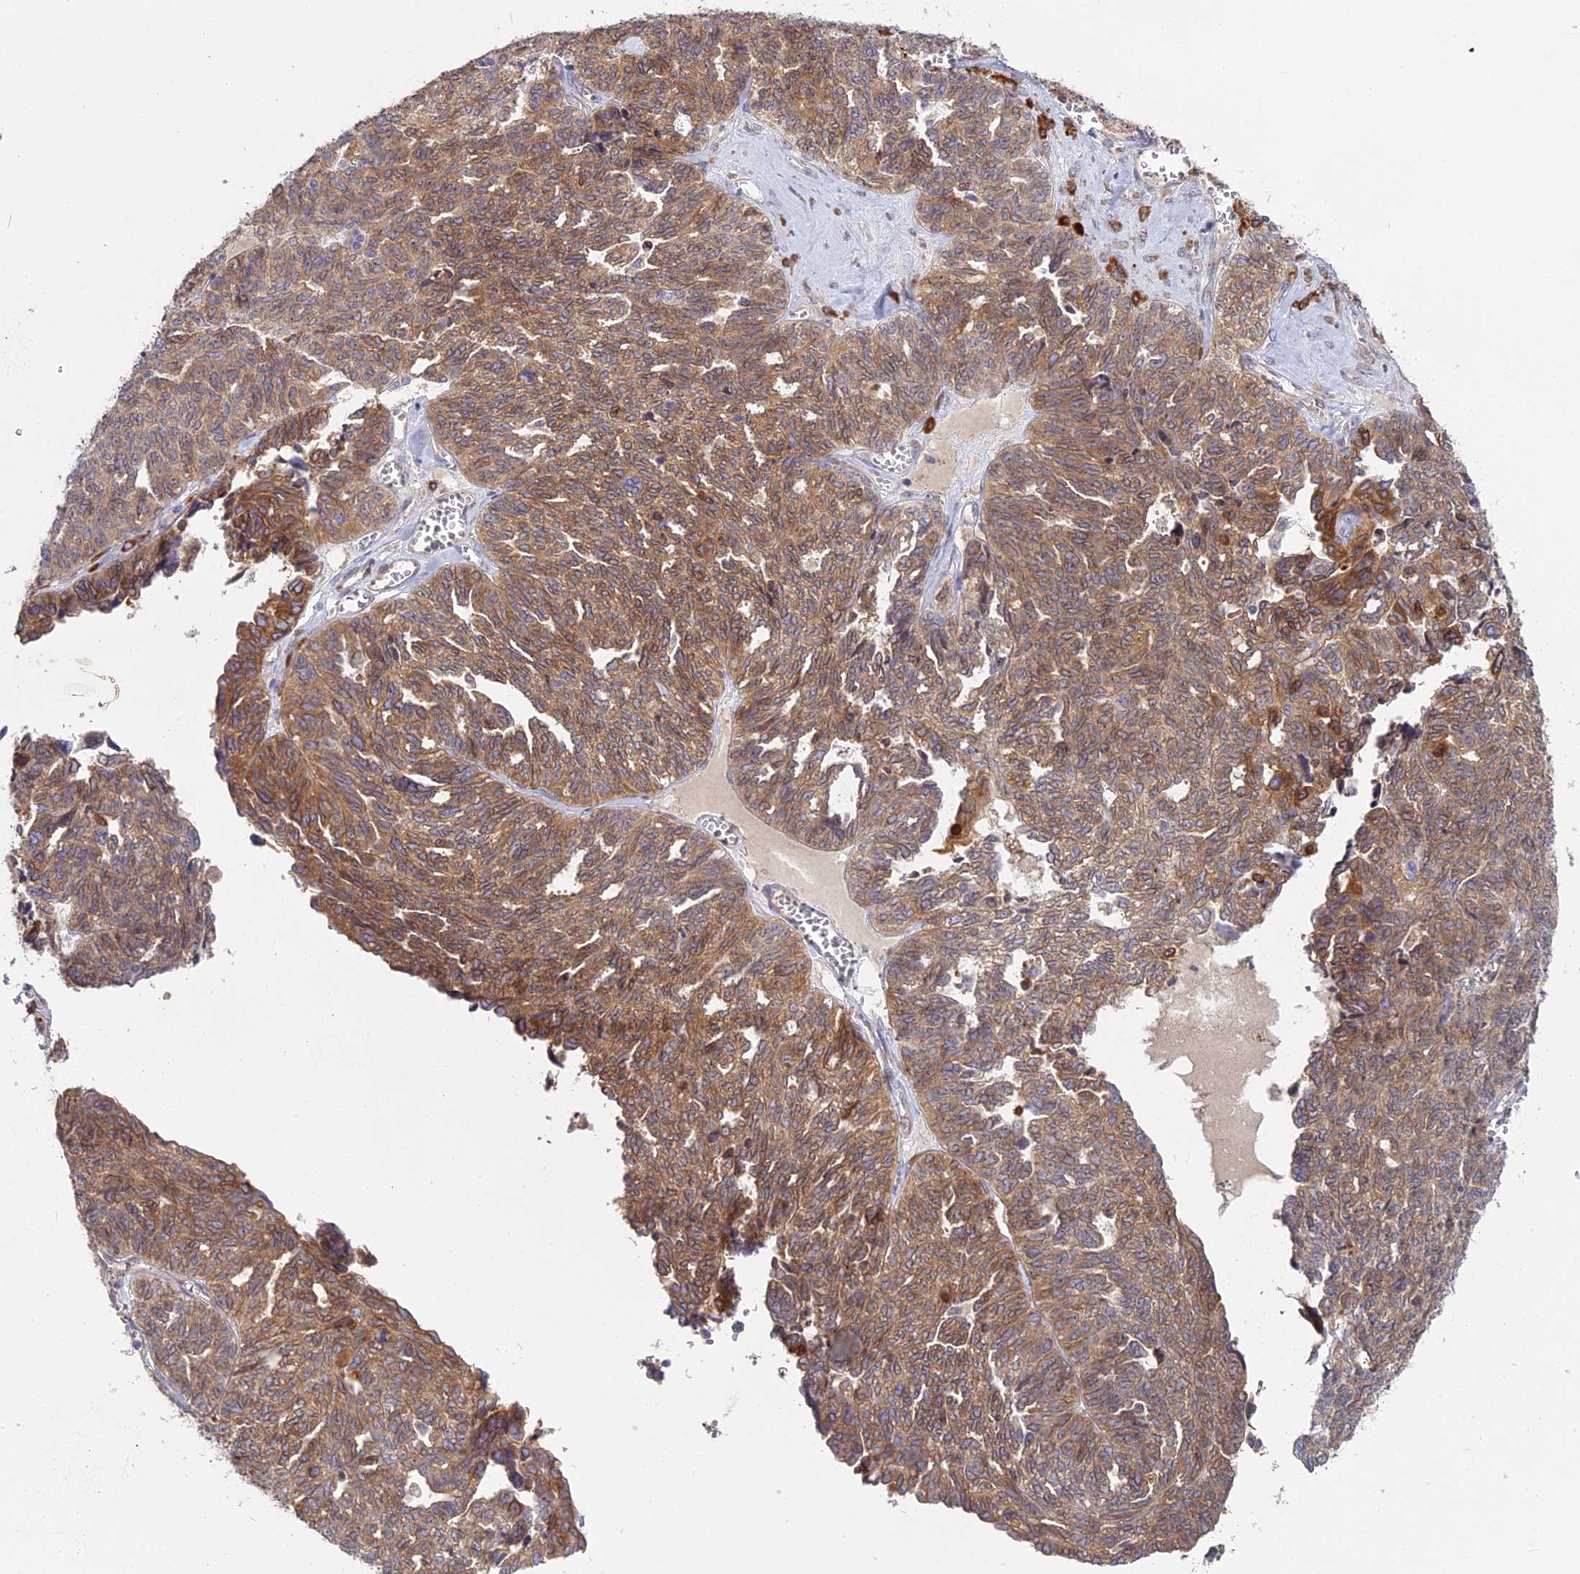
{"staining": {"intensity": "moderate", "quantity": ">75%", "location": "cytoplasmic/membranous"}, "tissue": "ovarian cancer", "cell_type": "Tumor cells", "image_type": "cancer", "snomed": [{"axis": "morphology", "description": "Cystadenocarcinoma, serous, NOS"}, {"axis": "topography", "description": "Ovary"}], "caption": "Immunohistochemistry (DAB) staining of human serous cystadenocarcinoma (ovarian) exhibits moderate cytoplasmic/membranous protein staining in approximately >75% of tumor cells.", "gene": "TLCD1", "patient": {"sex": "female", "age": 79}}